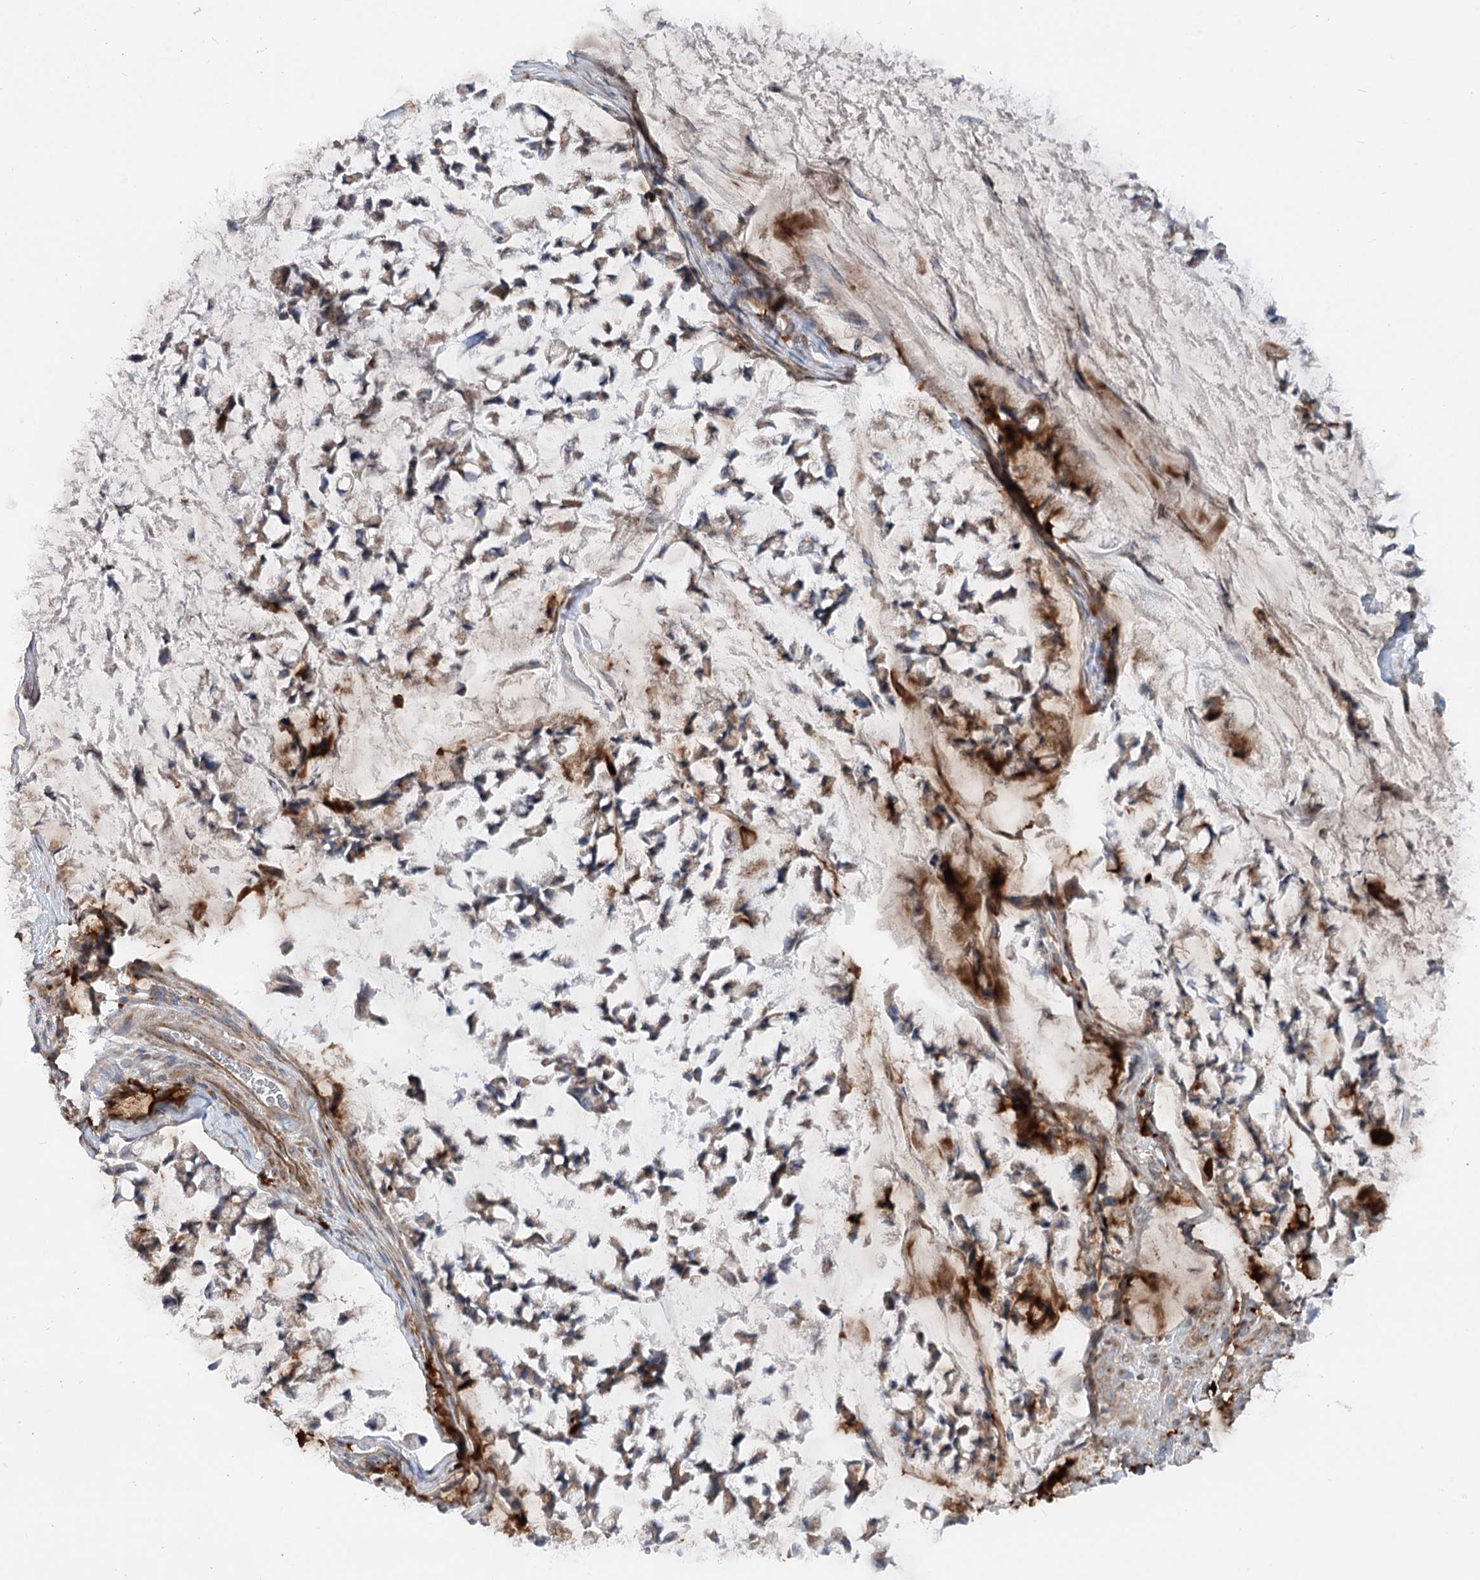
{"staining": {"intensity": "moderate", "quantity": ">75%", "location": "cytoplasmic/membranous"}, "tissue": "stomach cancer", "cell_type": "Tumor cells", "image_type": "cancer", "snomed": [{"axis": "morphology", "description": "Adenocarcinoma, NOS"}, {"axis": "topography", "description": "Stomach, lower"}], "caption": "A high-resolution micrograph shows immunohistochemistry staining of stomach adenocarcinoma, which reveals moderate cytoplasmic/membranous expression in about >75% of tumor cells.", "gene": "SCN11A", "patient": {"sex": "male", "age": 67}}